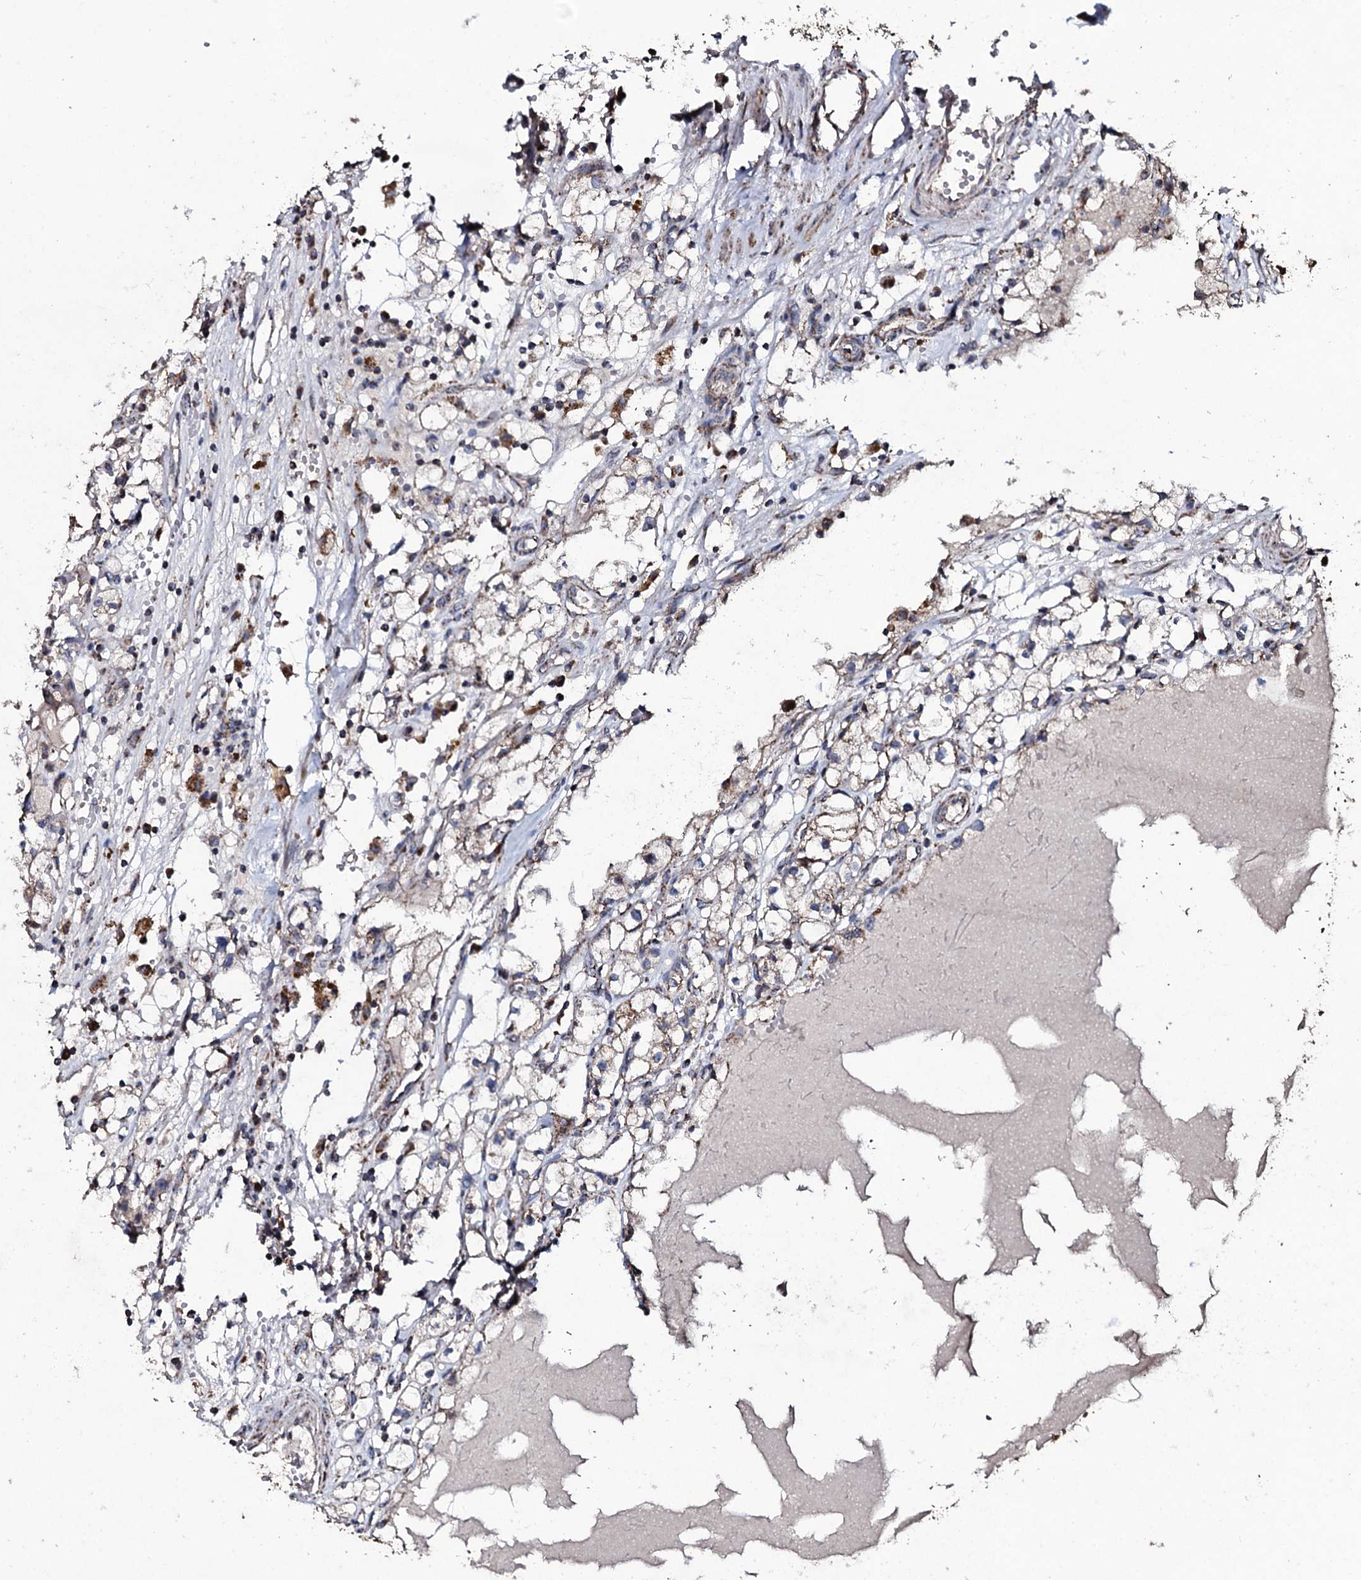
{"staining": {"intensity": "weak", "quantity": "25%-75%", "location": "cytoplasmic/membranous"}, "tissue": "renal cancer", "cell_type": "Tumor cells", "image_type": "cancer", "snomed": [{"axis": "morphology", "description": "Adenocarcinoma, NOS"}, {"axis": "topography", "description": "Kidney"}], "caption": "High-magnification brightfield microscopy of renal cancer (adenocarcinoma) stained with DAB (3,3'-diaminobenzidine) (brown) and counterstained with hematoxylin (blue). tumor cells exhibit weak cytoplasmic/membranous positivity is present in about25%-75% of cells. The staining was performed using DAB (3,3'-diaminobenzidine), with brown indicating positive protein expression. Nuclei are stained blue with hematoxylin.", "gene": "DYNC2I2", "patient": {"sex": "male", "age": 56}}